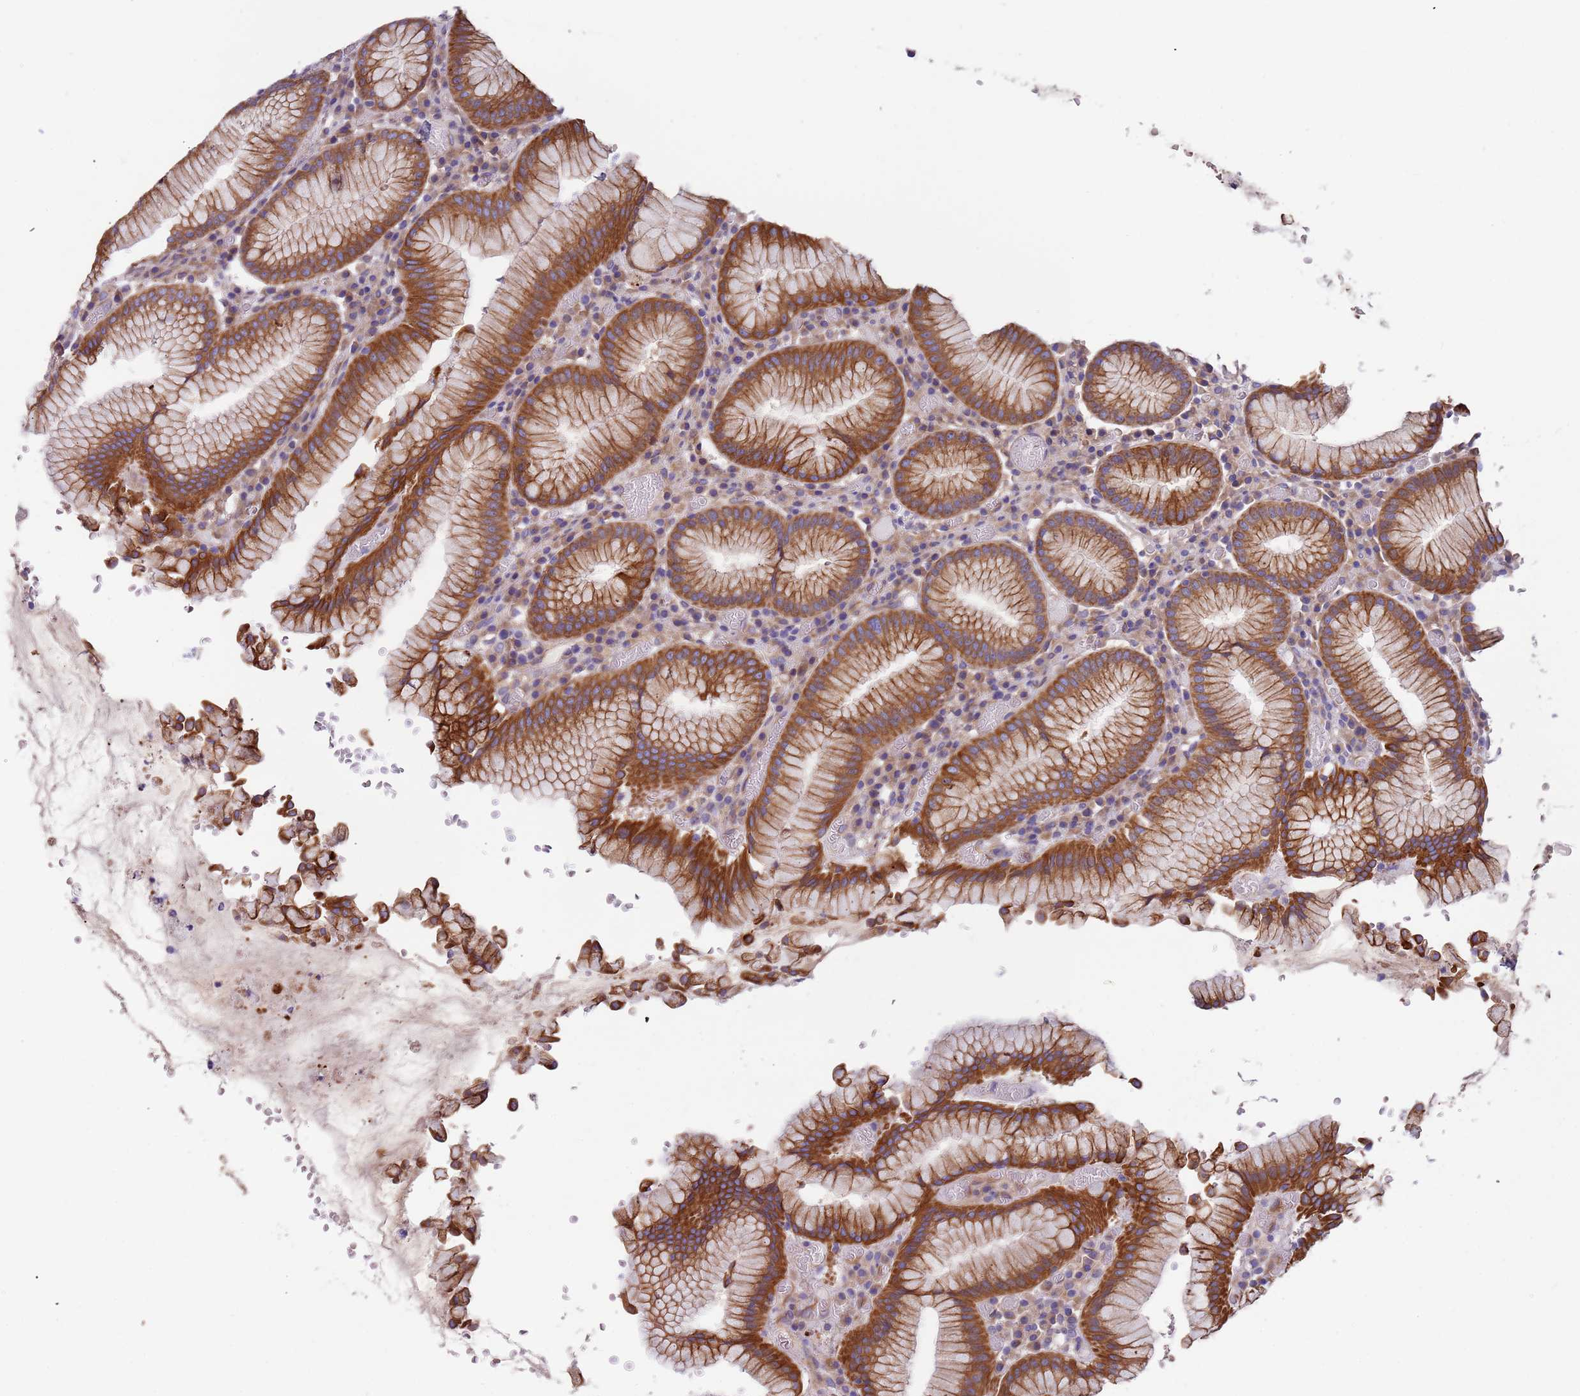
{"staining": {"intensity": "strong", "quantity": ">75%", "location": "cytoplasmic/membranous"}, "tissue": "stomach", "cell_type": "Glandular cells", "image_type": "normal", "snomed": [{"axis": "morphology", "description": "Normal tissue, NOS"}, {"axis": "topography", "description": "Stomach"}], "caption": "Strong cytoplasmic/membranous expression for a protein is appreciated in about >75% of glandular cells of normal stomach using IHC.", "gene": "LAMB4", "patient": {"sex": "male", "age": 55}}